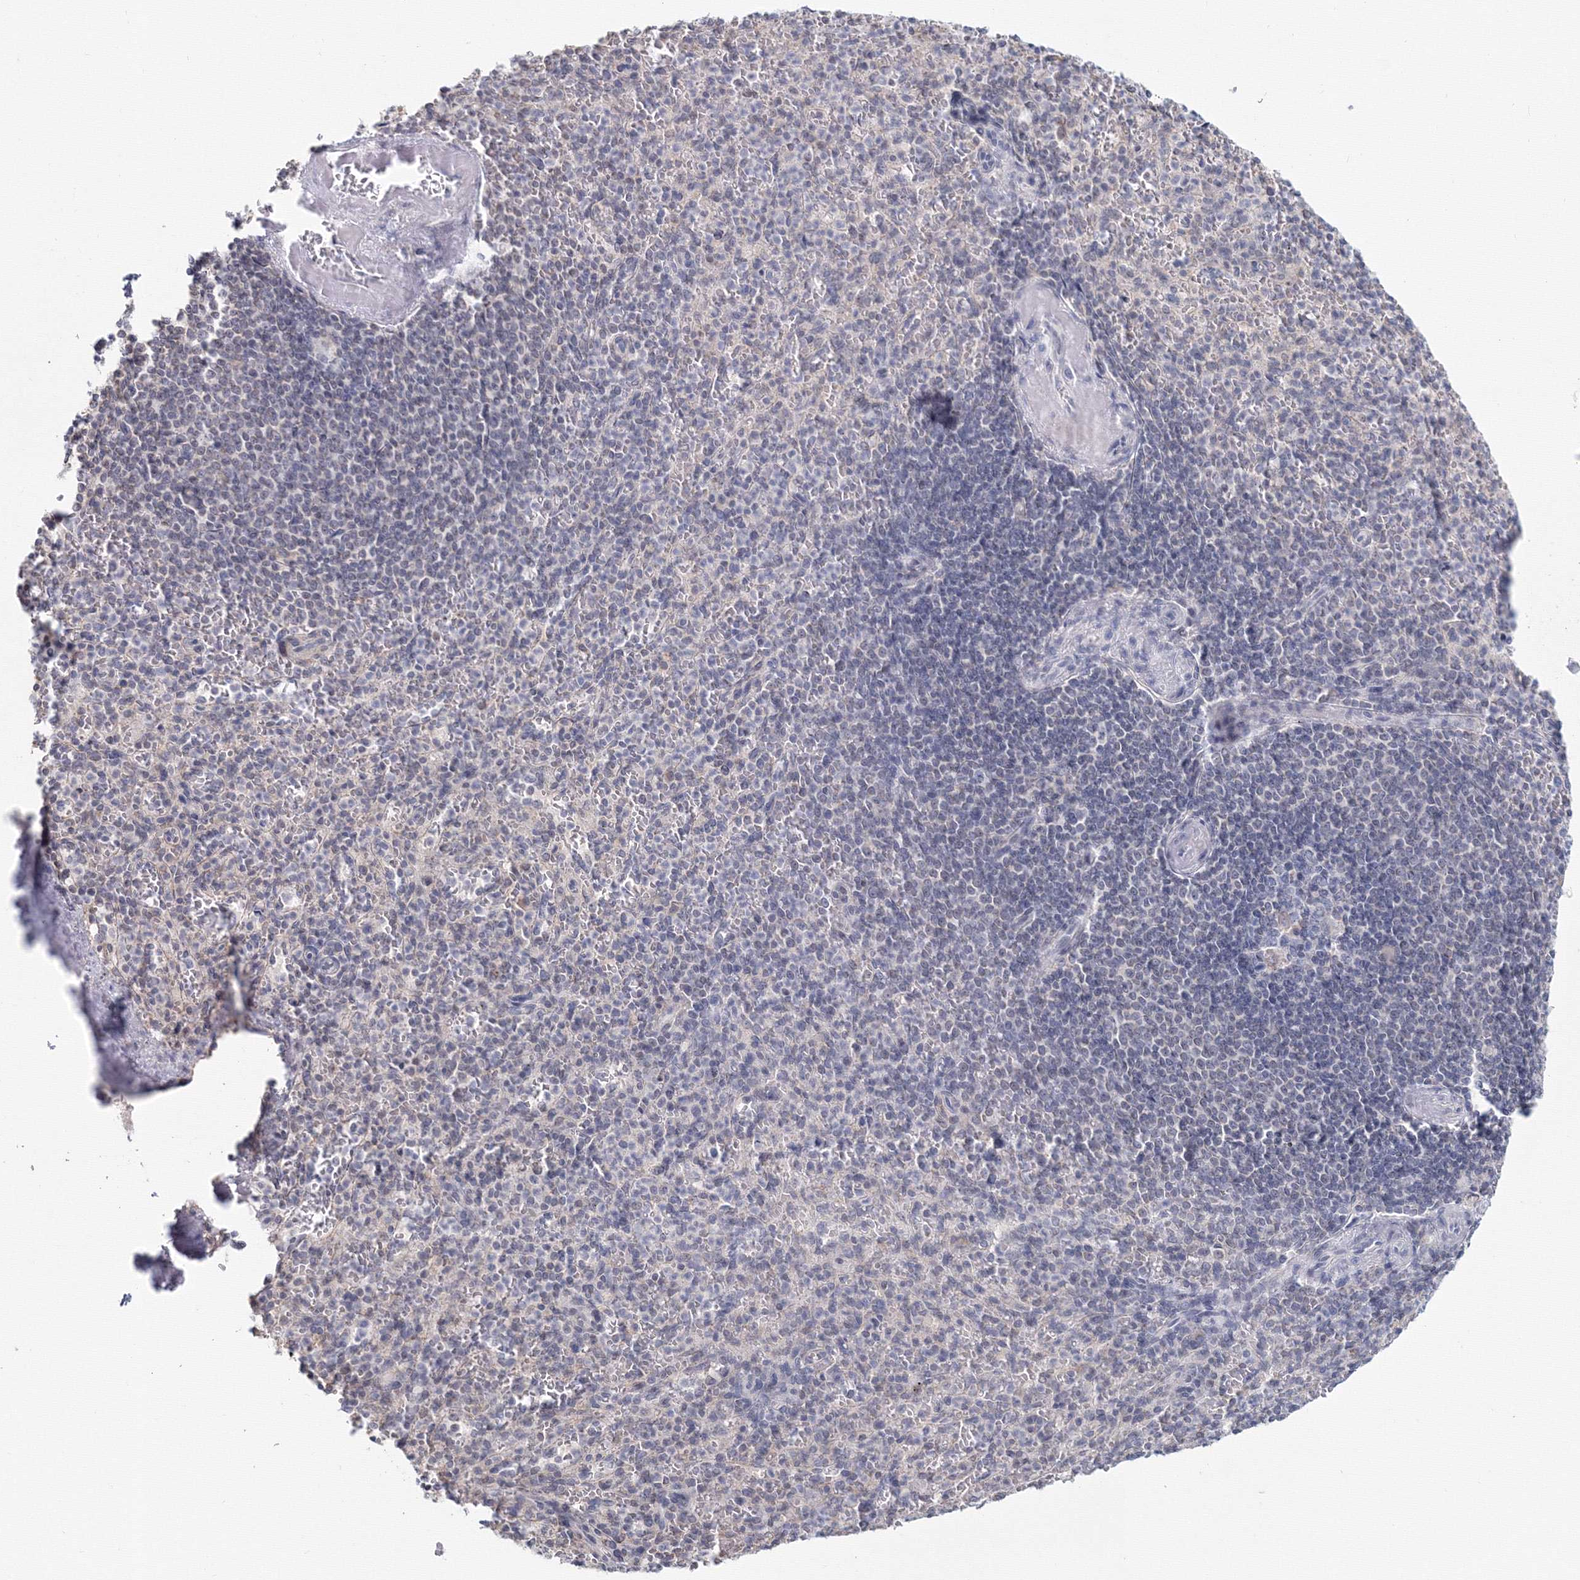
{"staining": {"intensity": "negative", "quantity": "none", "location": "none"}, "tissue": "spleen", "cell_type": "Cells in red pulp", "image_type": "normal", "snomed": [{"axis": "morphology", "description": "Normal tissue, NOS"}, {"axis": "topography", "description": "Spleen"}], "caption": "Normal spleen was stained to show a protein in brown. There is no significant positivity in cells in red pulp. Brightfield microscopy of IHC stained with DAB (3,3'-diaminobenzidine) (brown) and hematoxylin (blue), captured at high magnification.", "gene": "SLC7A7", "patient": {"sex": "female", "age": 74}}